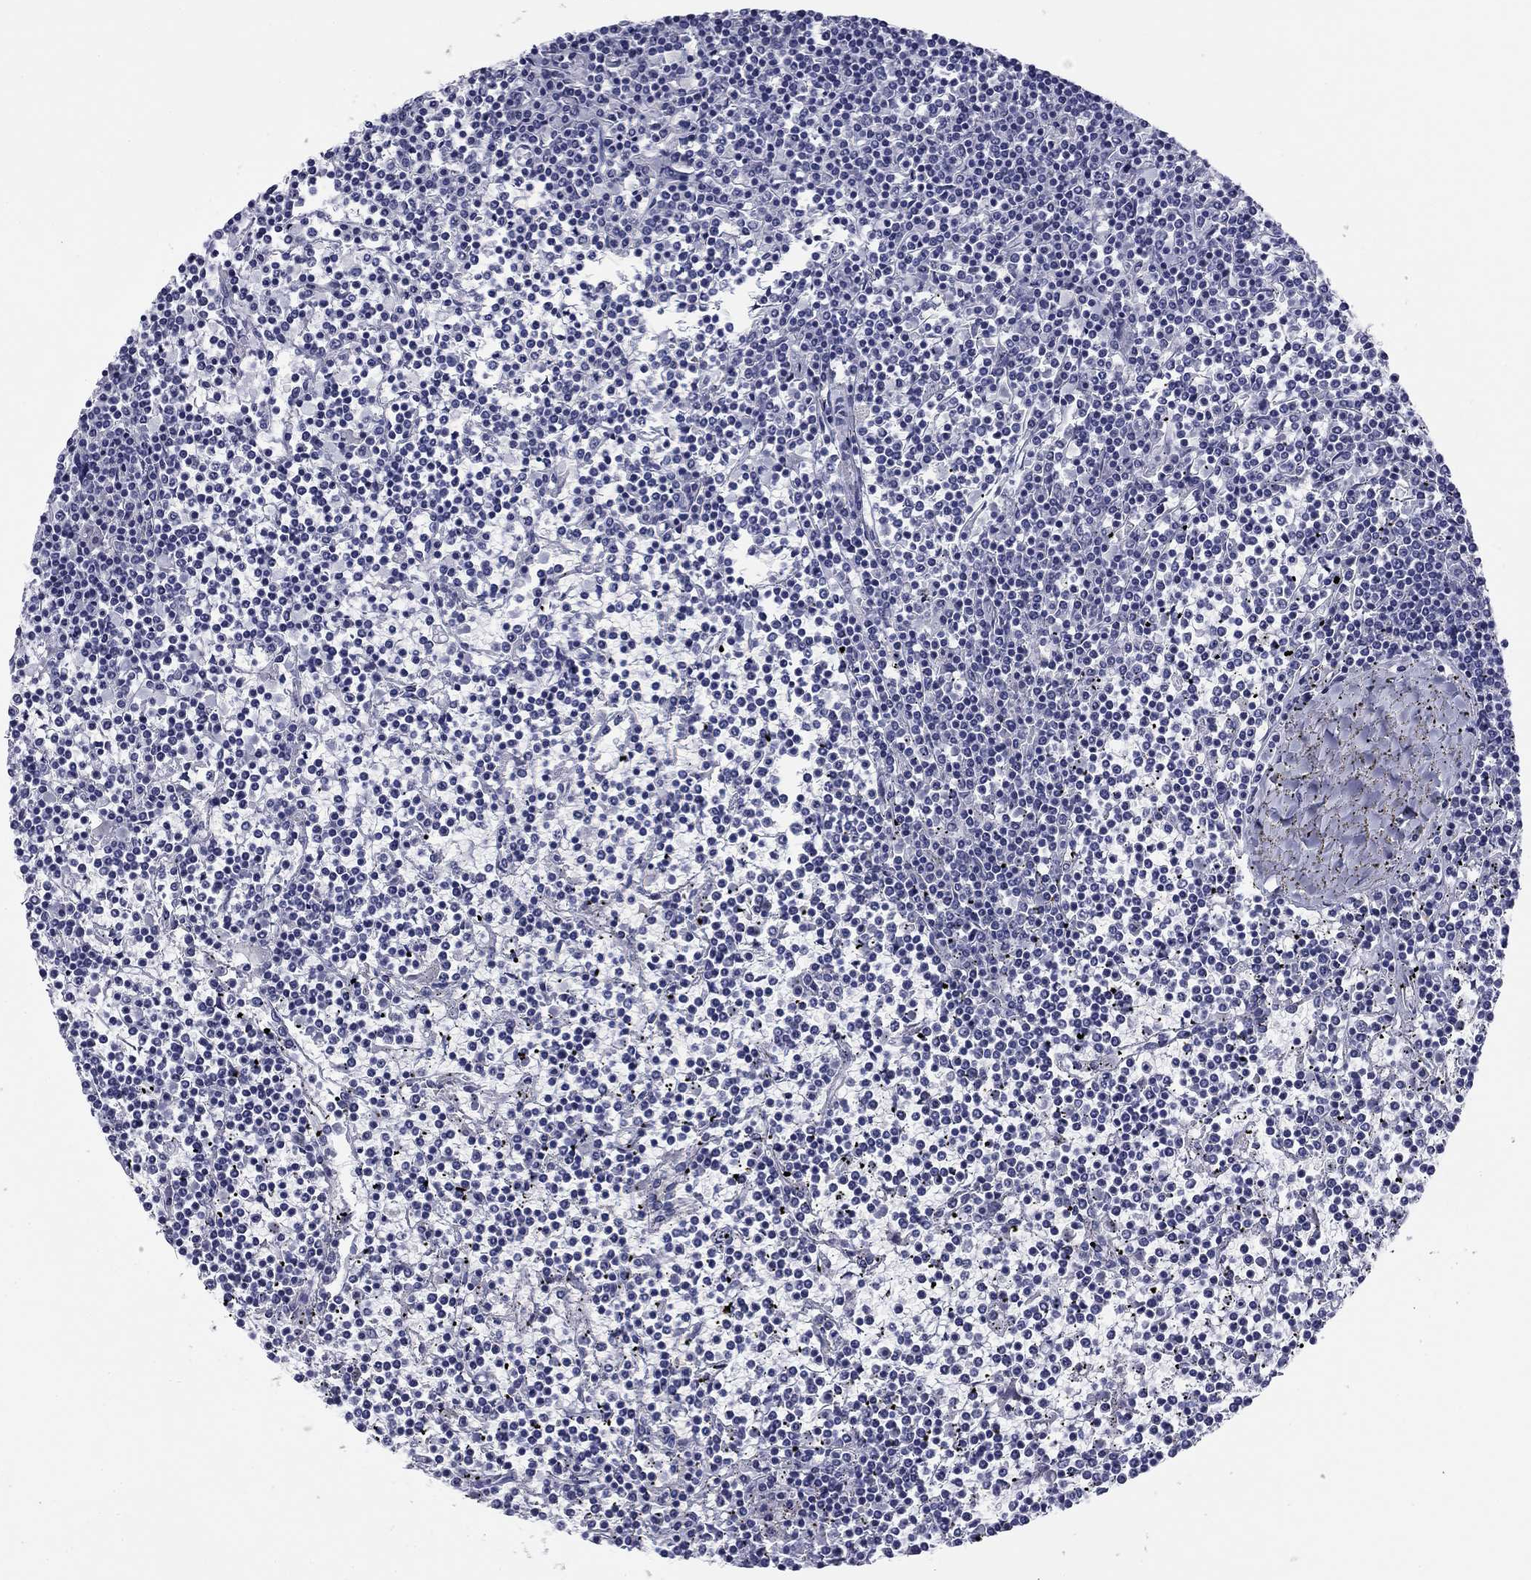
{"staining": {"intensity": "negative", "quantity": "none", "location": "none"}, "tissue": "lymphoma", "cell_type": "Tumor cells", "image_type": "cancer", "snomed": [{"axis": "morphology", "description": "Malignant lymphoma, non-Hodgkin's type, Low grade"}, {"axis": "topography", "description": "Spleen"}], "caption": "A photomicrograph of human low-grade malignant lymphoma, non-Hodgkin's type is negative for staining in tumor cells.", "gene": "ABCC2", "patient": {"sex": "female", "age": 19}}